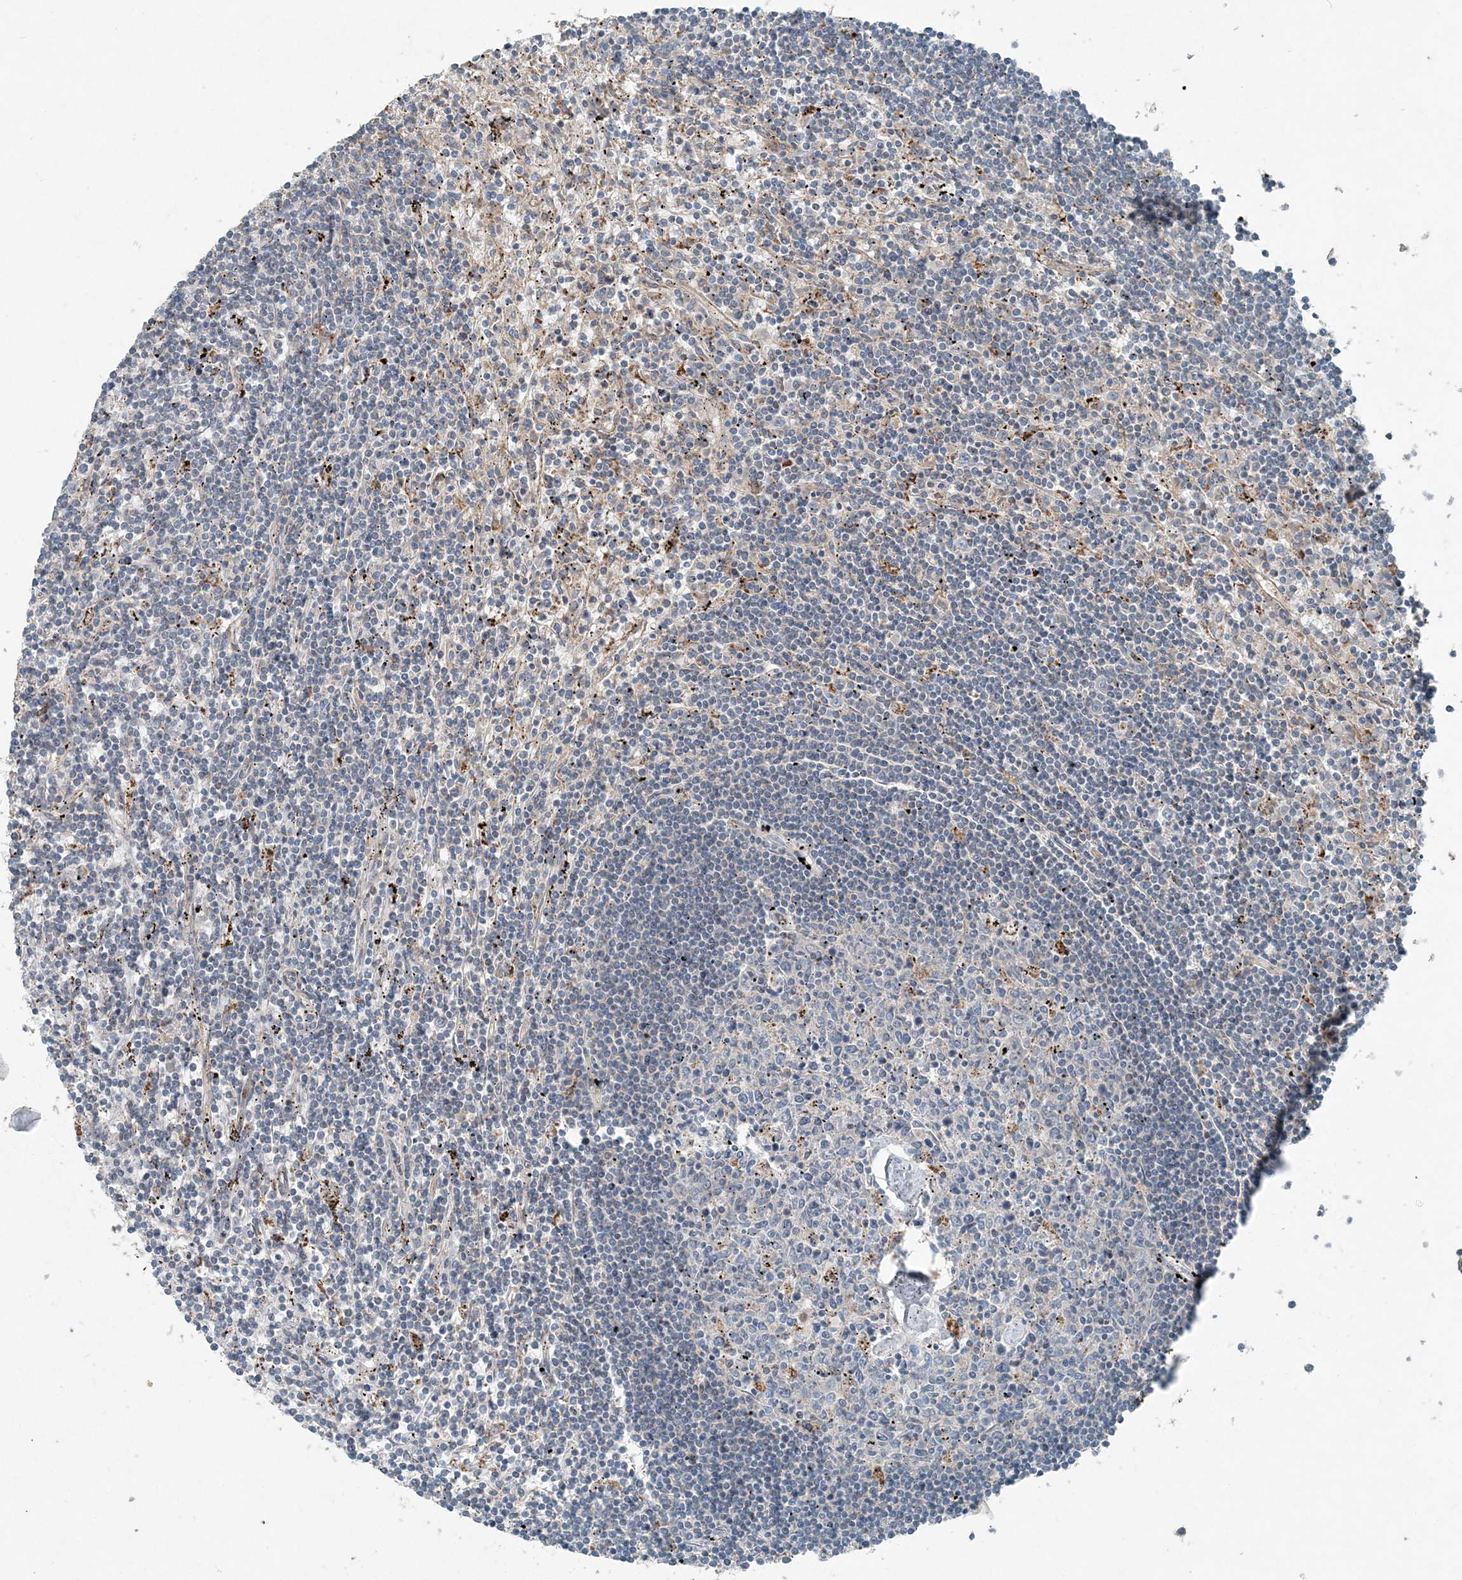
{"staining": {"intensity": "negative", "quantity": "none", "location": "none"}, "tissue": "lymphoma", "cell_type": "Tumor cells", "image_type": "cancer", "snomed": [{"axis": "morphology", "description": "Malignant lymphoma, non-Hodgkin's type, Low grade"}, {"axis": "topography", "description": "Spleen"}], "caption": "Immunohistochemistry photomicrograph of neoplastic tissue: malignant lymphoma, non-Hodgkin's type (low-grade) stained with DAB exhibits no significant protein staining in tumor cells. (DAB (3,3'-diaminobenzidine) immunohistochemistry, high magnification).", "gene": "INTU", "patient": {"sex": "male", "age": 76}}